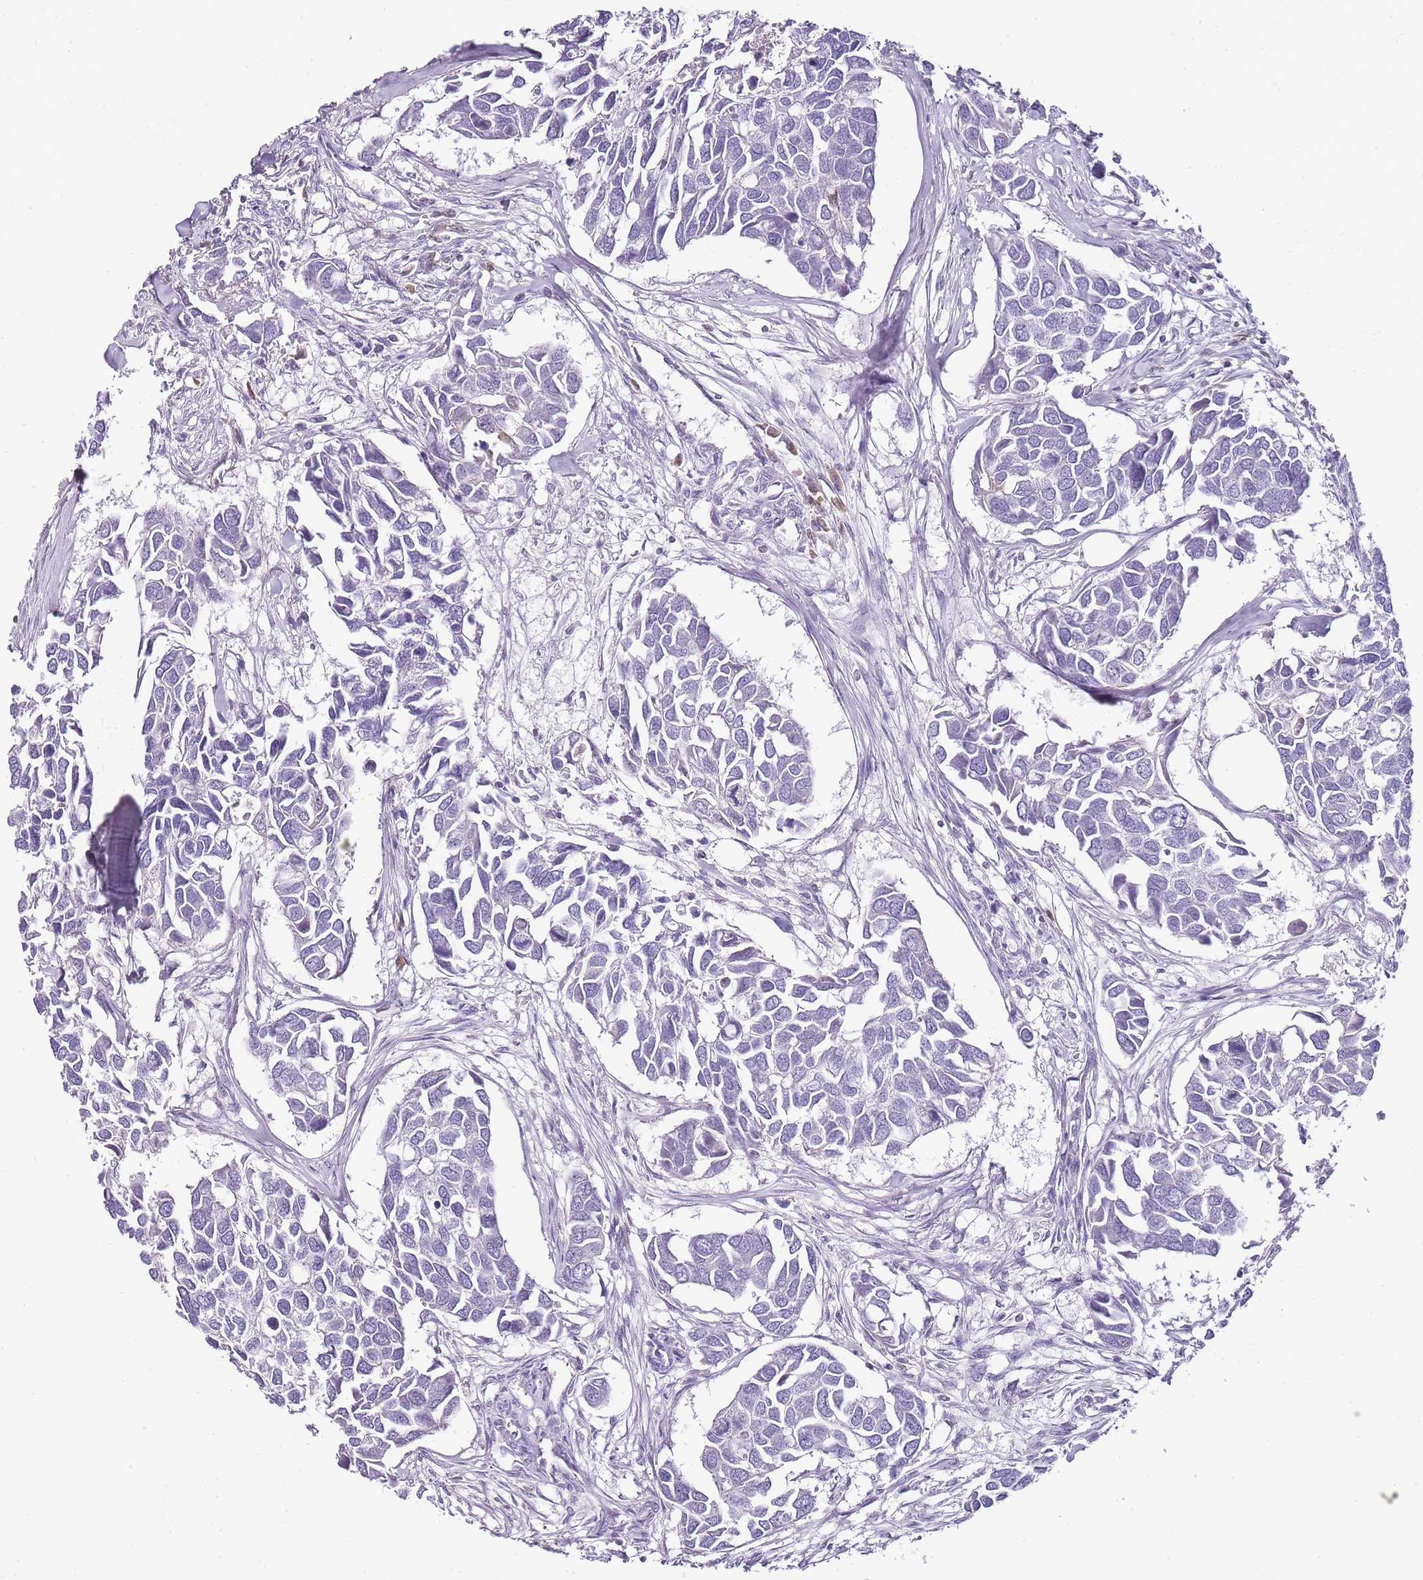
{"staining": {"intensity": "negative", "quantity": "none", "location": "none"}, "tissue": "breast cancer", "cell_type": "Tumor cells", "image_type": "cancer", "snomed": [{"axis": "morphology", "description": "Duct carcinoma"}, {"axis": "topography", "description": "Breast"}], "caption": "This is a image of immunohistochemistry staining of breast cancer (infiltrating ductal carcinoma), which shows no positivity in tumor cells.", "gene": "ZBP1", "patient": {"sex": "female", "age": 83}}